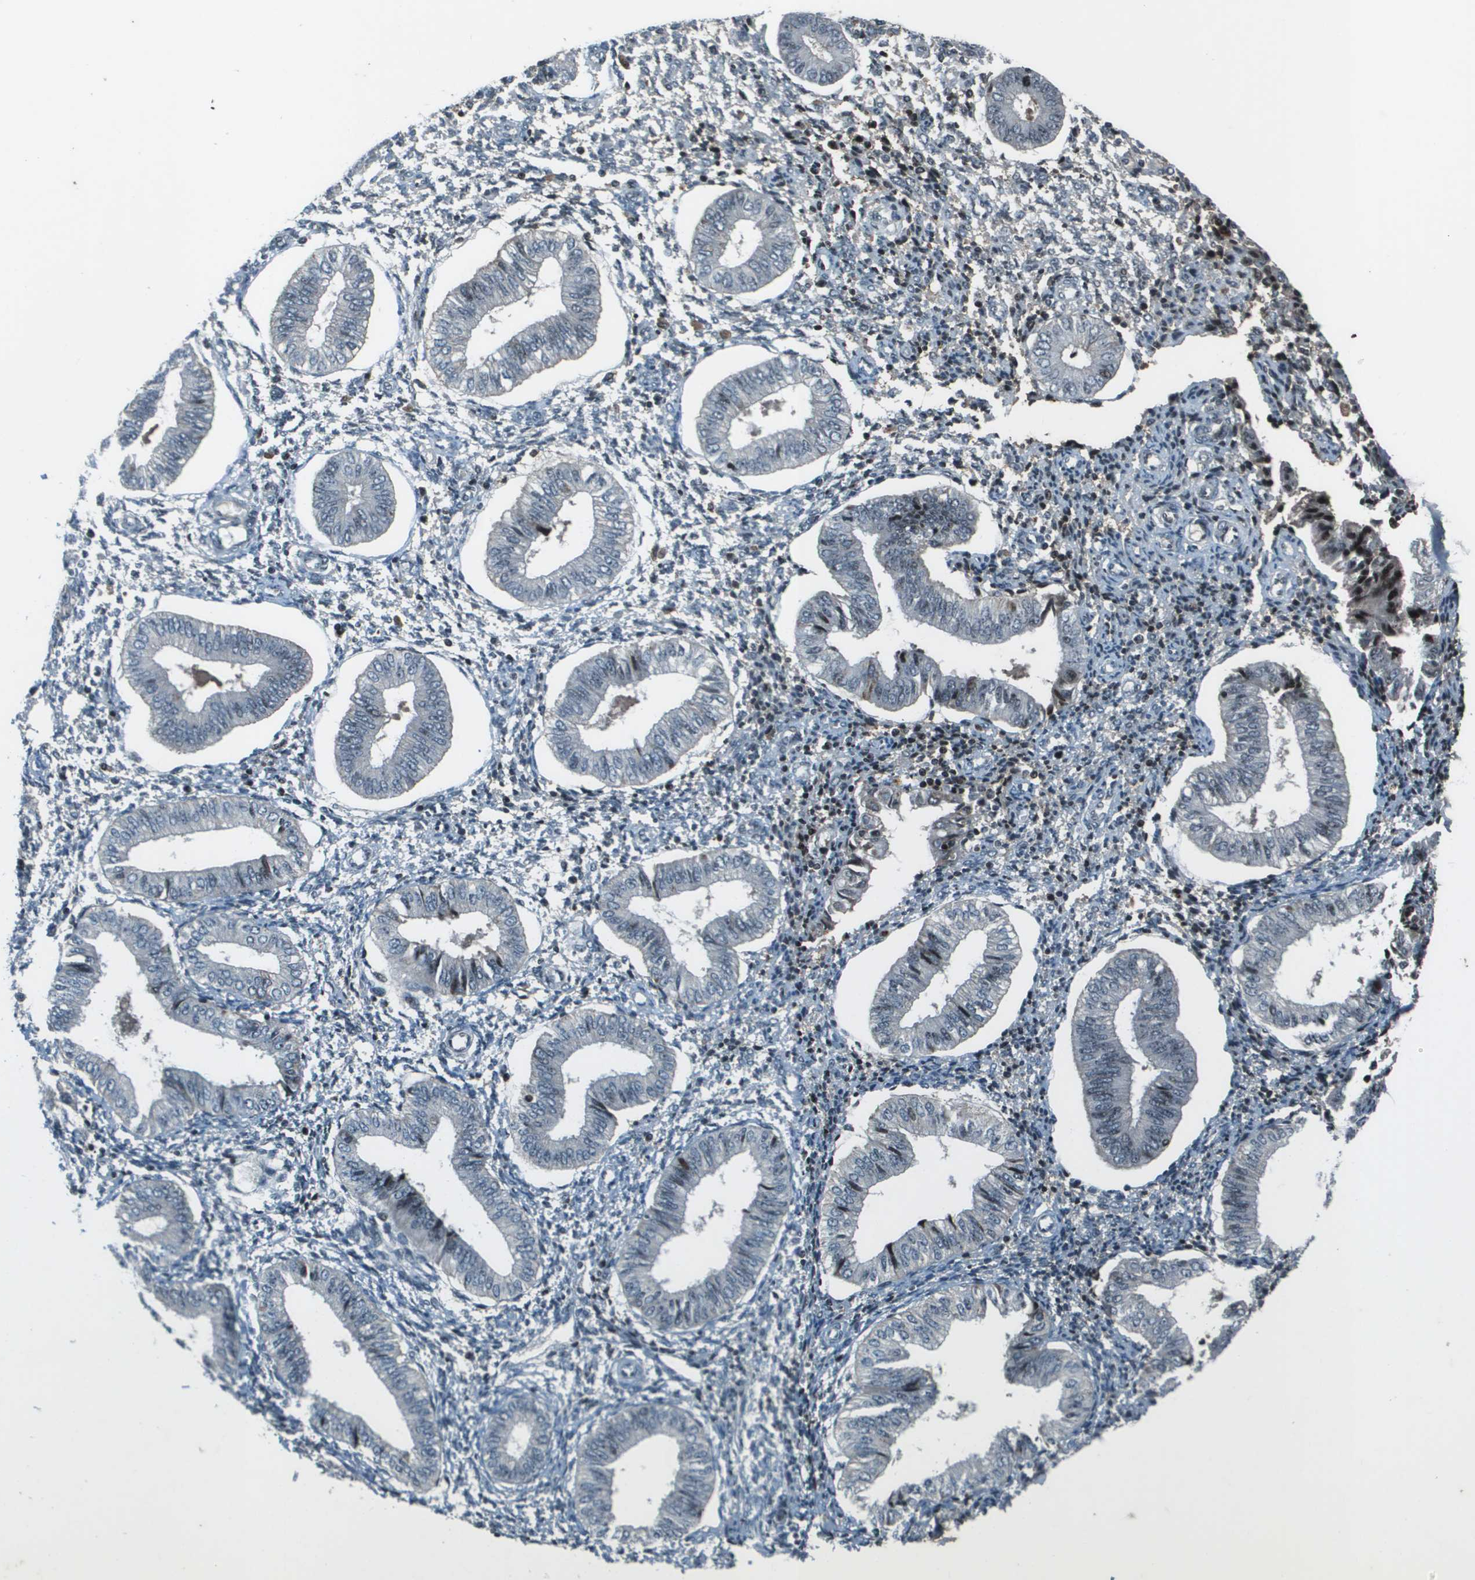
{"staining": {"intensity": "moderate", "quantity": "<25%", "location": "nuclear"}, "tissue": "endometrium", "cell_type": "Cells in endometrial stroma", "image_type": "normal", "snomed": [{"axis": "morphology", "description": "Normal tissue, NOS"}, {"axis": "topography", "description": "Endometrium"}], "caption": "This image displays IHC staining of unremarkable endometrium, with low moderate nuclear expression in approximately <25% of cells in endometrial stroma.", "gene": "CXCL12", "patient": {"sex": "female", "age": 50}}